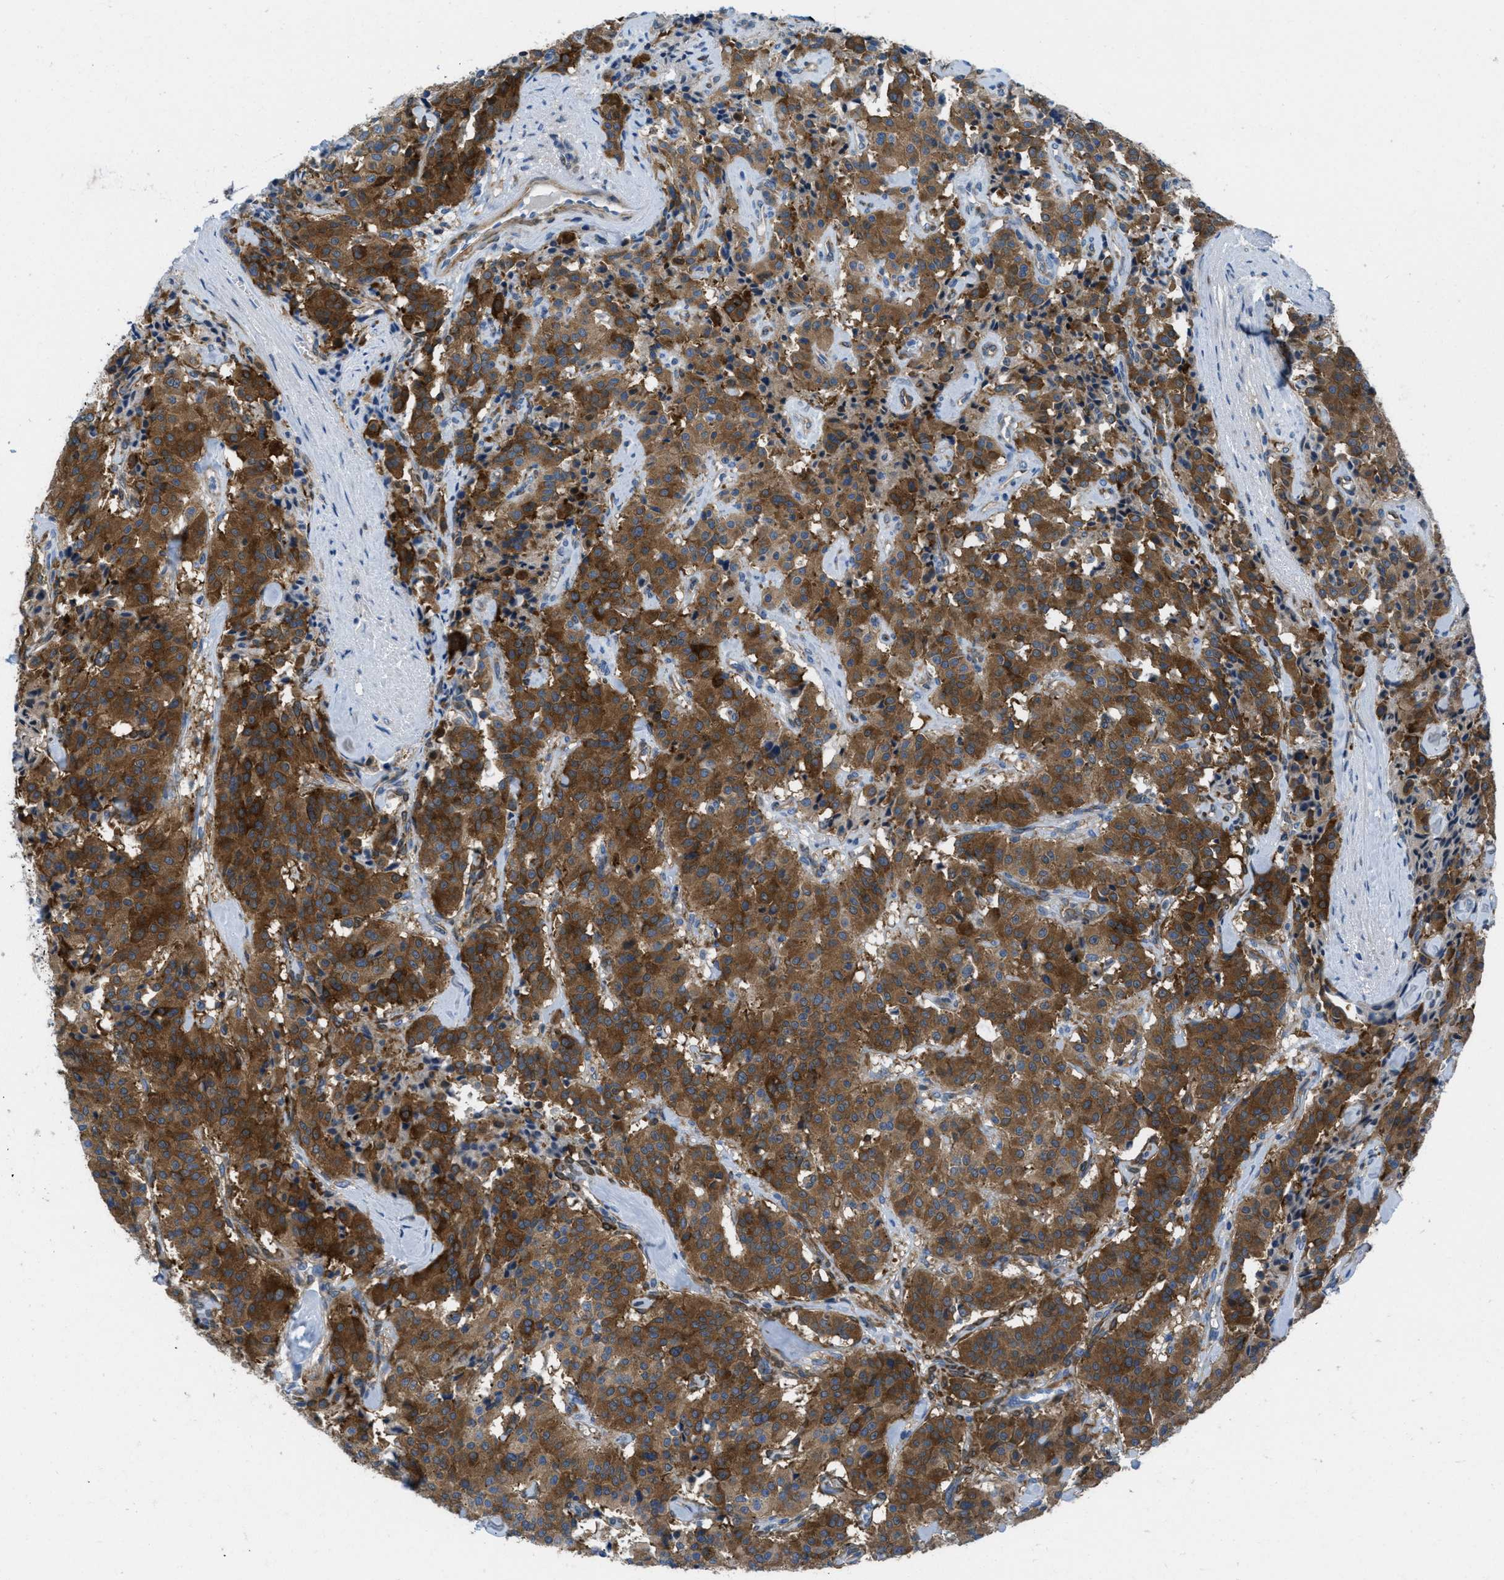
{"staining": {"intensity": "moderate", "quantity": ">75%", "location": "cytoplasmic/membranous"}, "tissue": "carcinoid", "cell_type": "Tumor cells", "image_type": "cancer", "snomed": [{"axis": "morphology", "description": "Carcinoid, malignant, NOS"}, {"axis": "topography", "description": "Colon"}], "caption": "This is an image of IHC staining of malignant carcinoid, which shows moderate expression in the cytoplasmic/membranous of tumor cells.", "gene": "MAPRE2", "patient": {"sex": "female", "age": 61}}